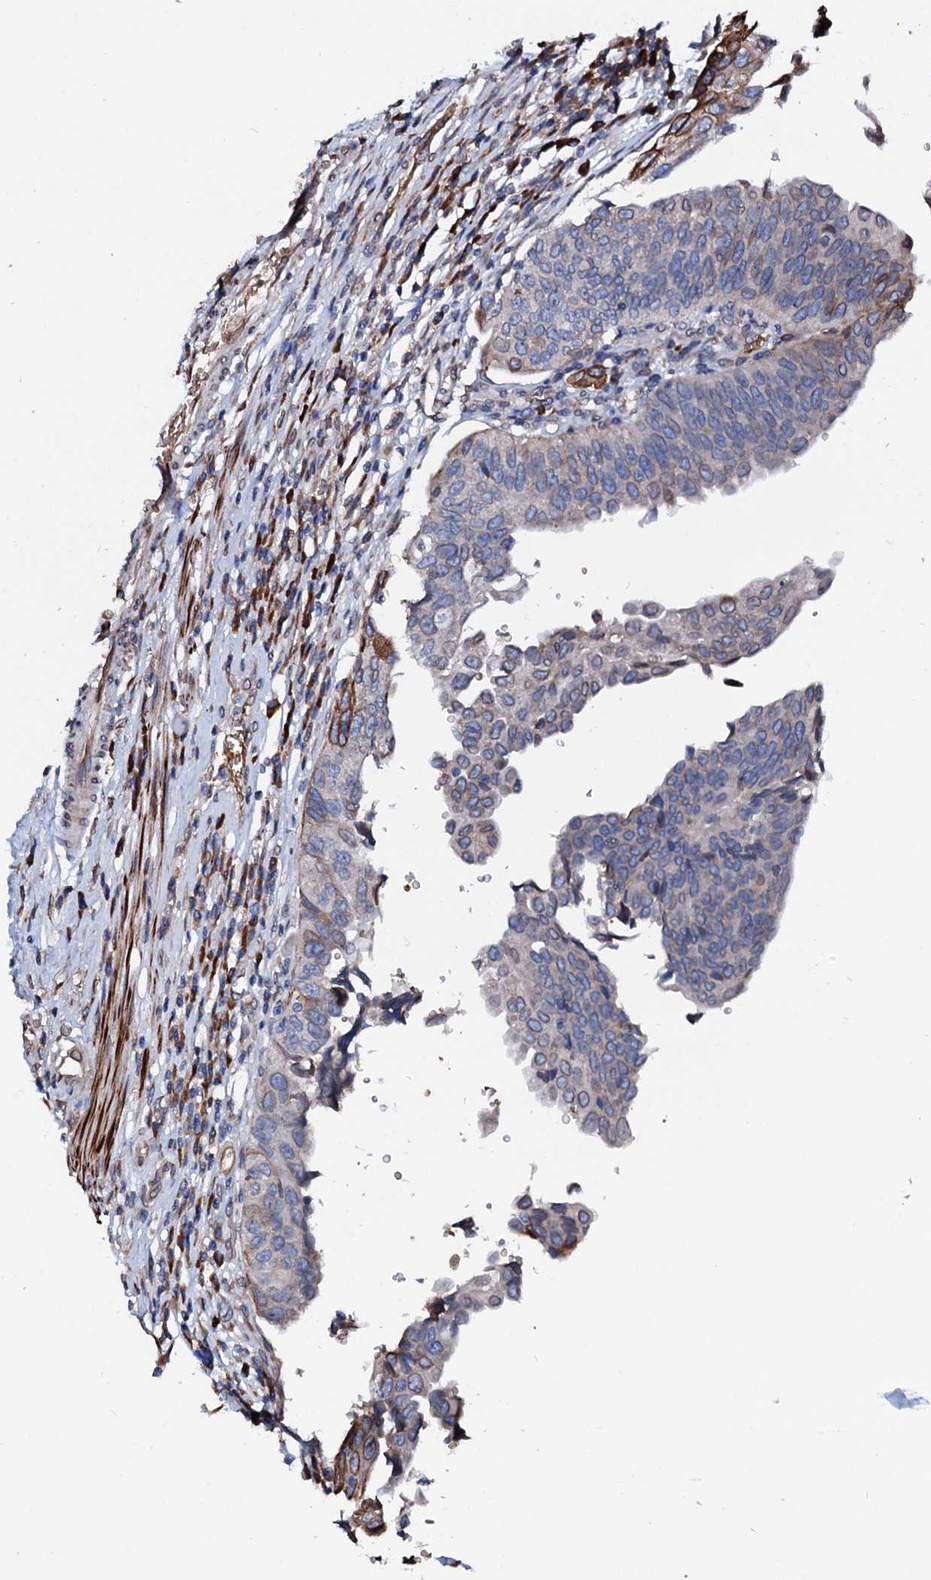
{"staining": {"intensity": "moderate", "quantity": "<25%", "location": "cytoplasmic/membranous"}, "tissue": "urothelial cancer", "cell_type": "Tumor cells", "image_type": "cancer", "snomed": [{"axis": "morphology", "description": "Urothelial carcinoma, High grade"}, {"axis": "topography", "description": "Urinary bladder"}], "caption": "The immunohistochemical stain labels moderate cytoplasmic/membranous positivity in tumor cells of urothelial cancer tissue.", "gene": "NRP2", "patient": {"sex": "female", "age": 80}}